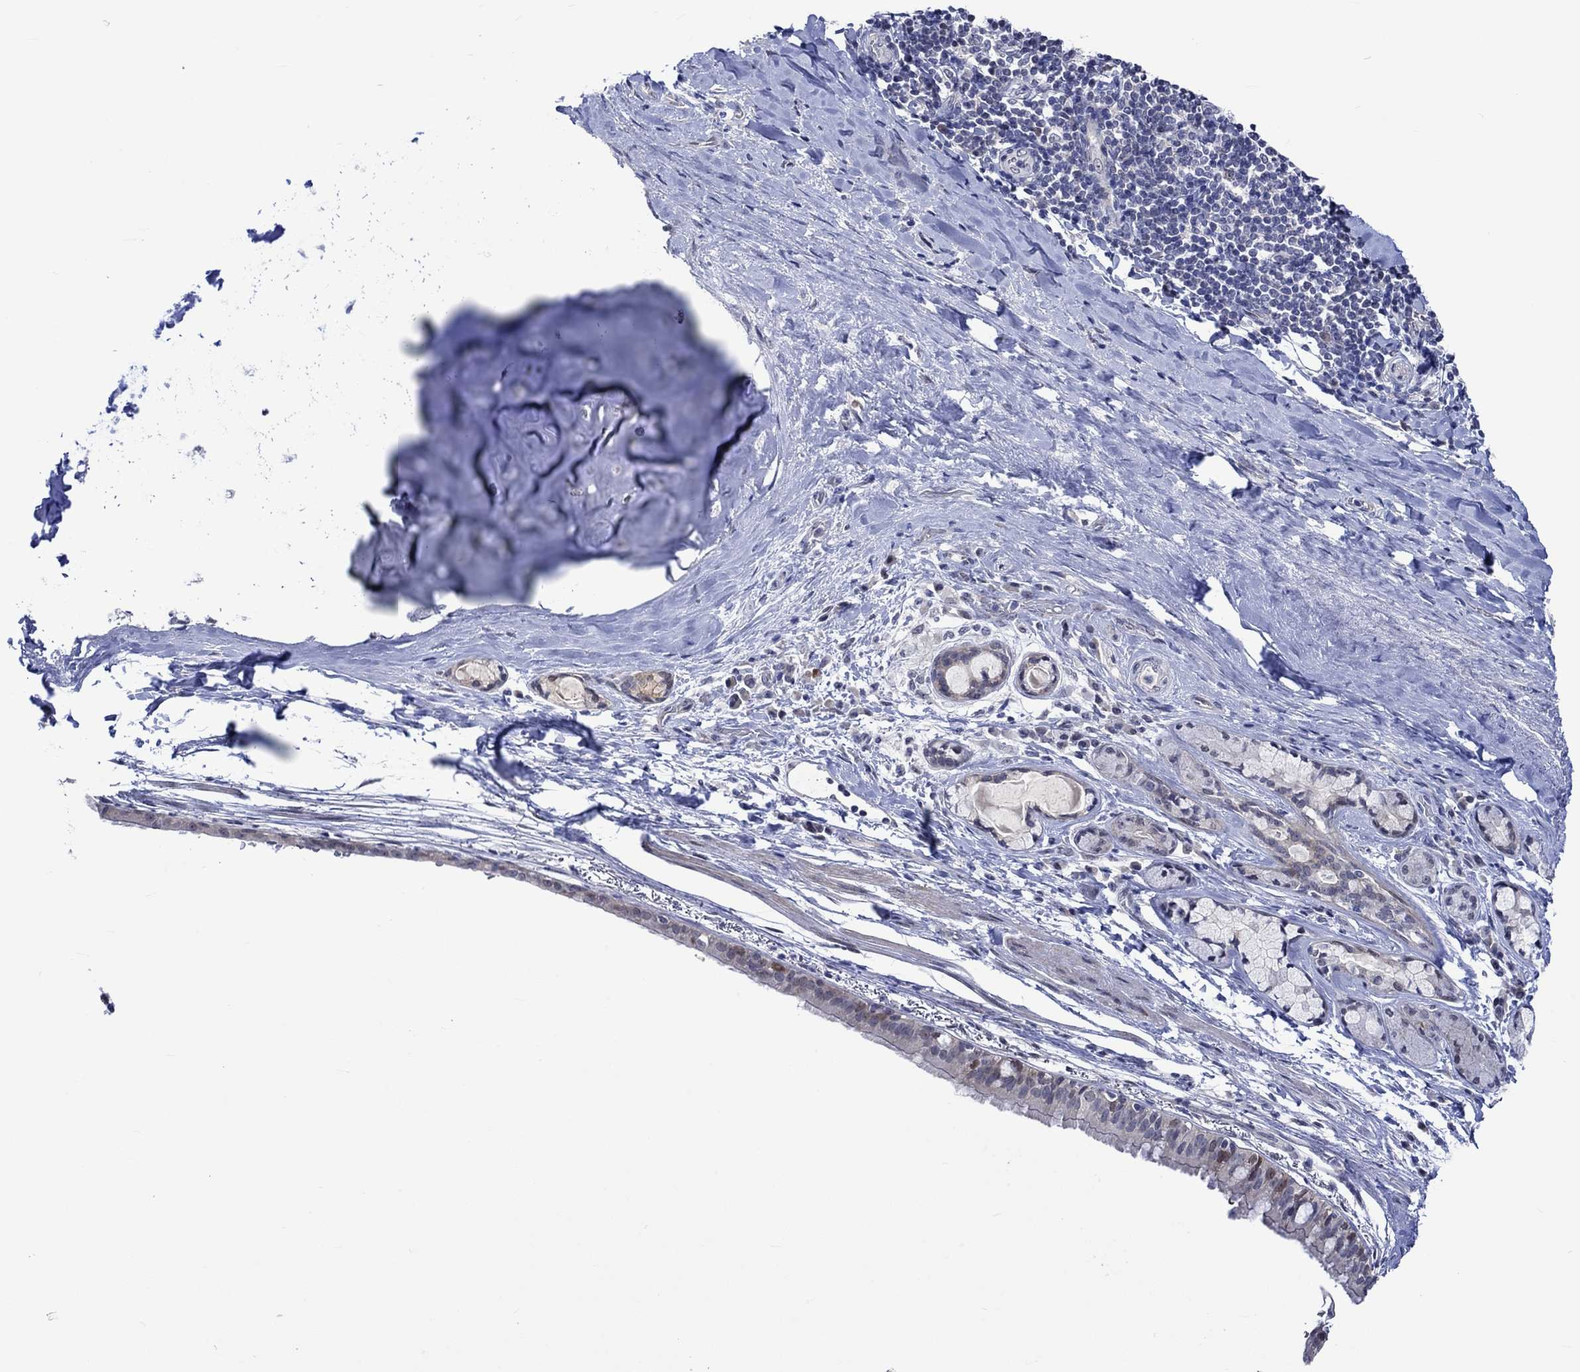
{"staining": {"intensity": "moderate", "quantity": "<25%", "location": "nuclear"}, "tissue": "bronchus", "cell_type": "Respiratory epithelial cells", "image_type": "normal", "snomed": [{"axis": "morphology", "description": "Normal tissue, NOS"}, {"axis": "morphology", "description": "Squamous cell carcinoma, NOS"}, {"axis": "topography", "description": "Bronchus"}, {"axis": "topography", "description": "Lung"}], "caption": "About <25% of respiratory epithelial cells in benign bronchus demonstrate moderate nuclear protein staining as visualized by brown immunohistochemical staining.", "gene": "E2F8", "patient": {"sex": "male", "age": 69}}